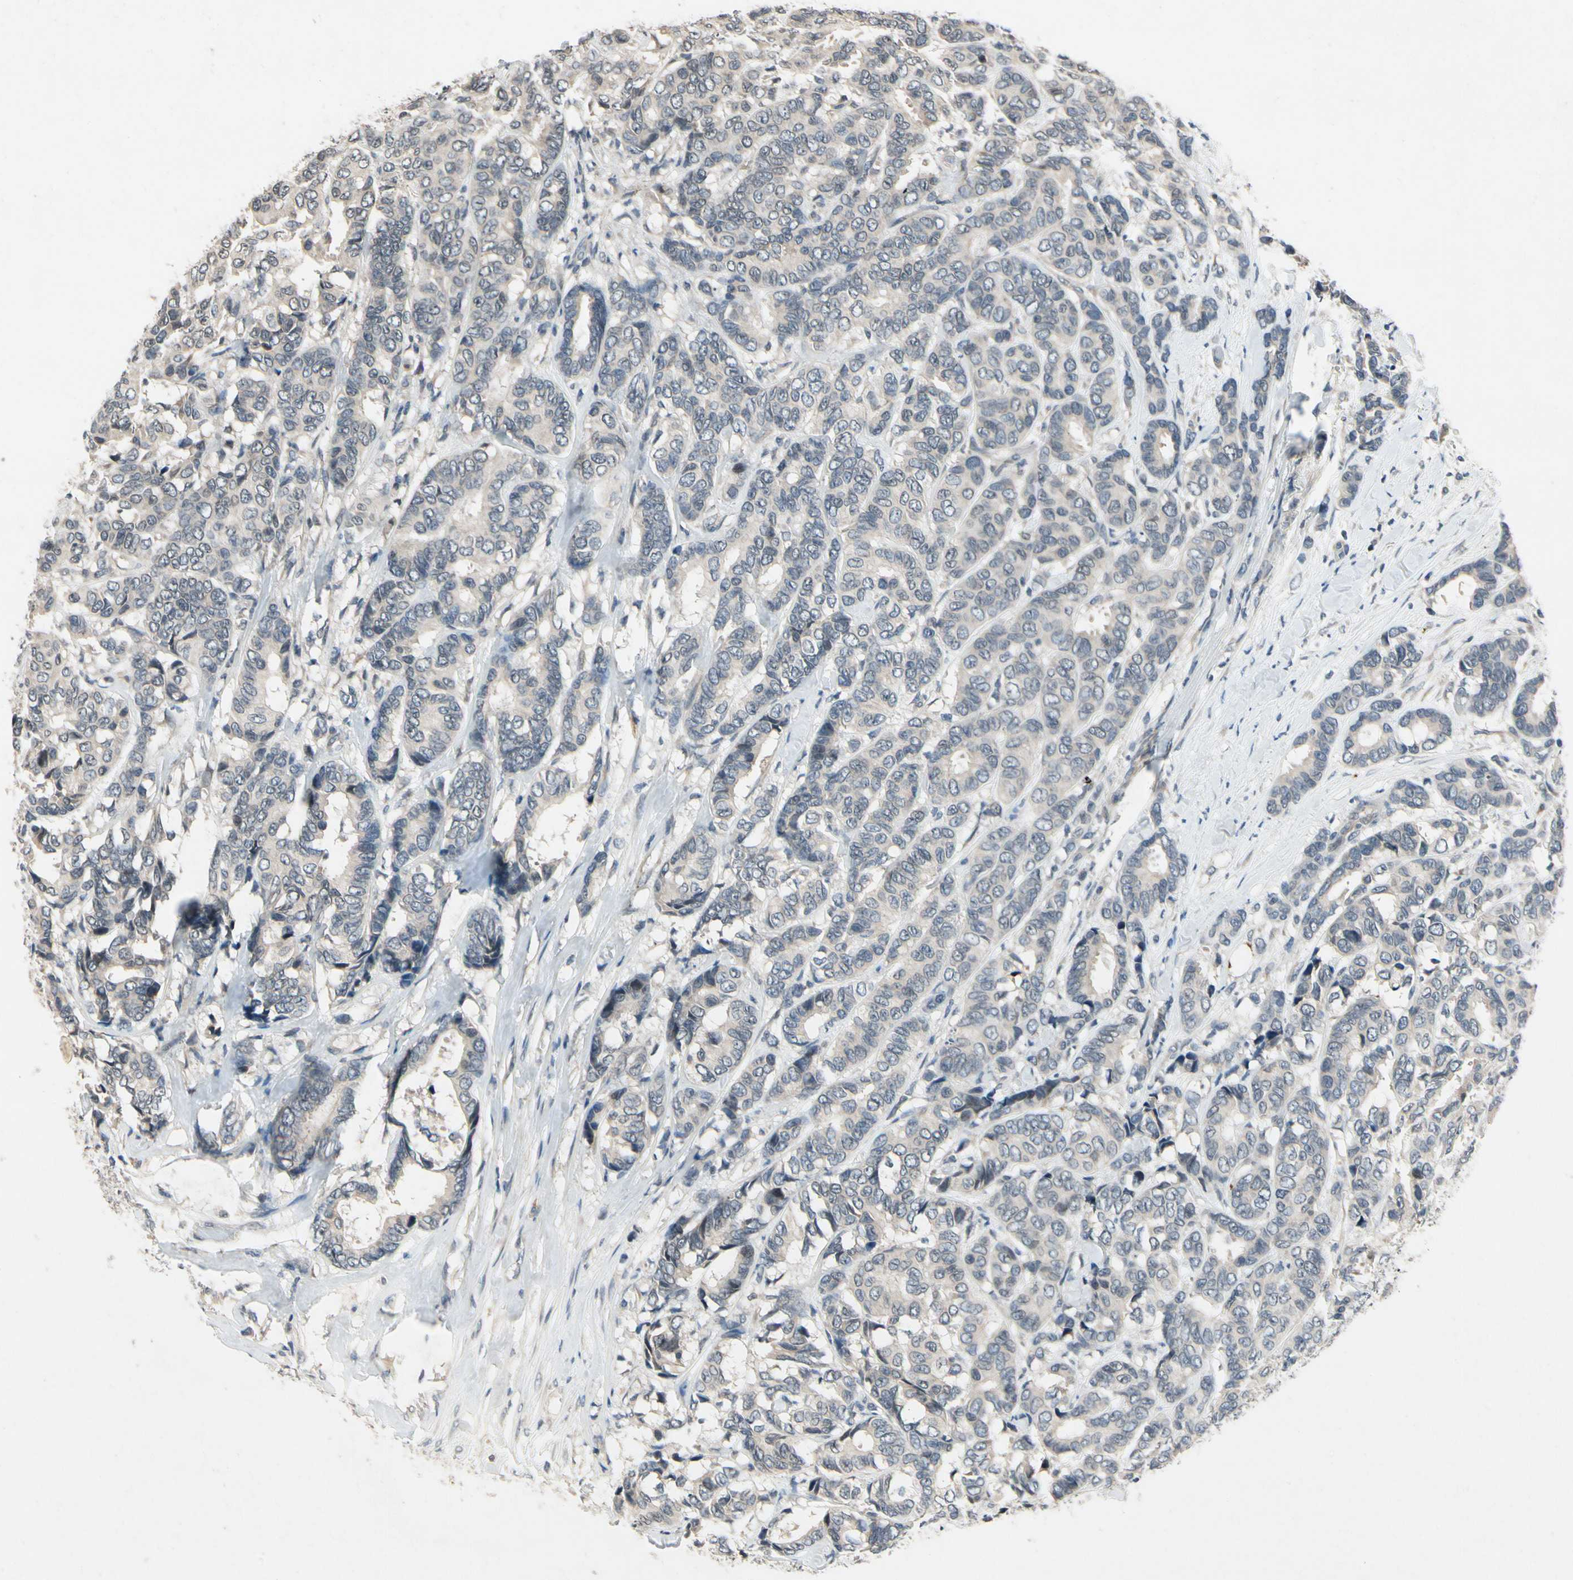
{"staining": {"intensity": "weak", "quantity": "<25%", "location": "cytoplasmic/membranous"}, "tissue": "breast cancer", "cell_type": "Tumor cells", "image_type": "cancer", "snomed": [{"axis": "morphology", "description": "Duct carcinoma"}, {"axis": "topography", "description": "Breast"}], "caption": "Breast cancer stained for a protein using immunohistochemistry demonstrates no positivity tumor cells.", "gene": "DPY19L3", "patient": {"sex": "female", "age": 87}}